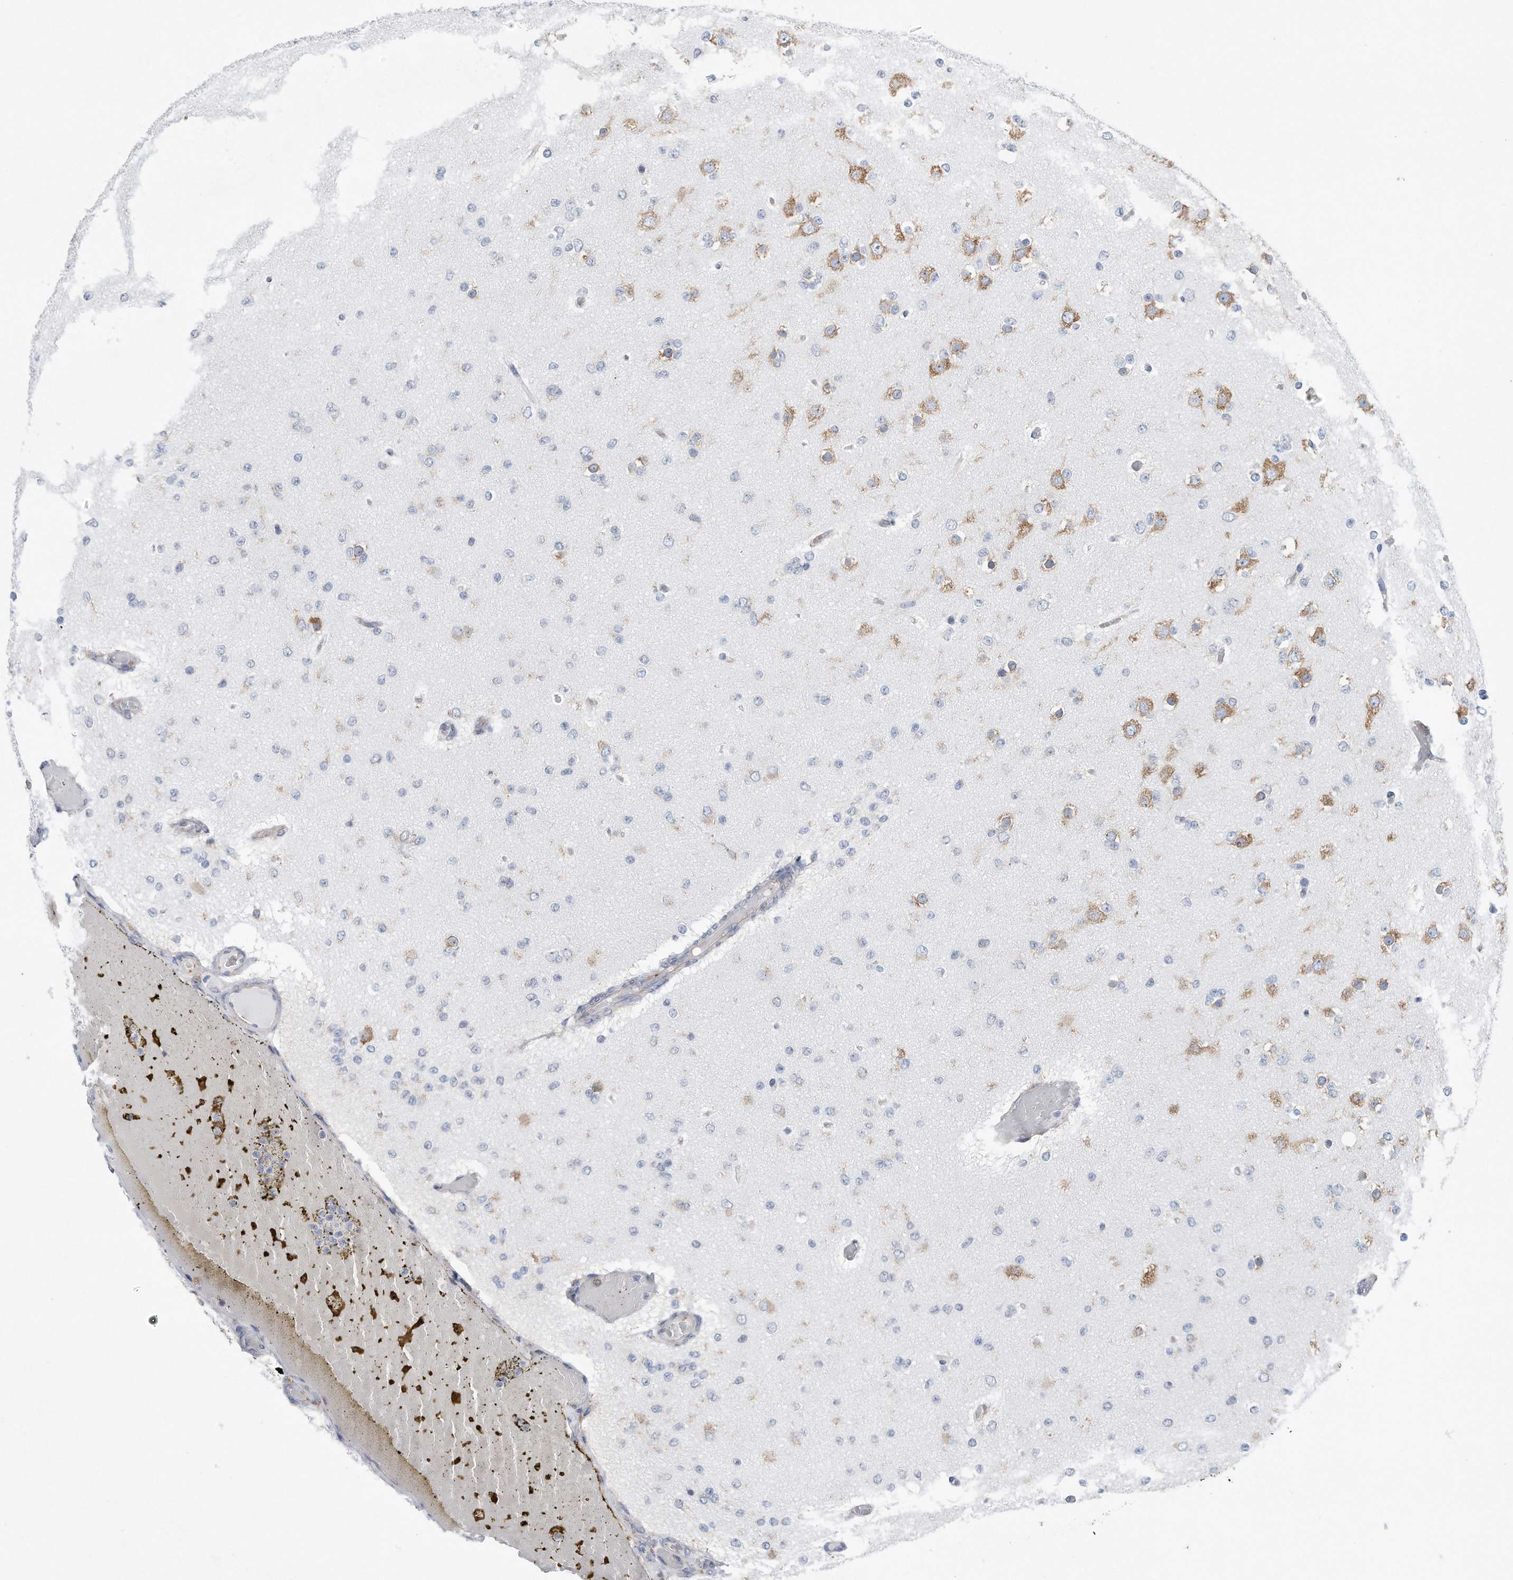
{"staining": {"intensity": "negative", "quantity": "none", "location": "none"}, "tissue": "glioma", "cell_type": "Tumor cells", "image_type": "cancer", "snomed": [{"axis": "morphology", "description": "Glioma, malignant, Low grade"}, {"axis": "topography", "description": "Brain"}], "caption": "High power microscopy image of an immunohistochemistry micrograph of malignant low-grade glioma, revealing no significant staining in tumor cells.", "gene": "RPL26L1", "patient": {"sex": "female", "age": 22}}